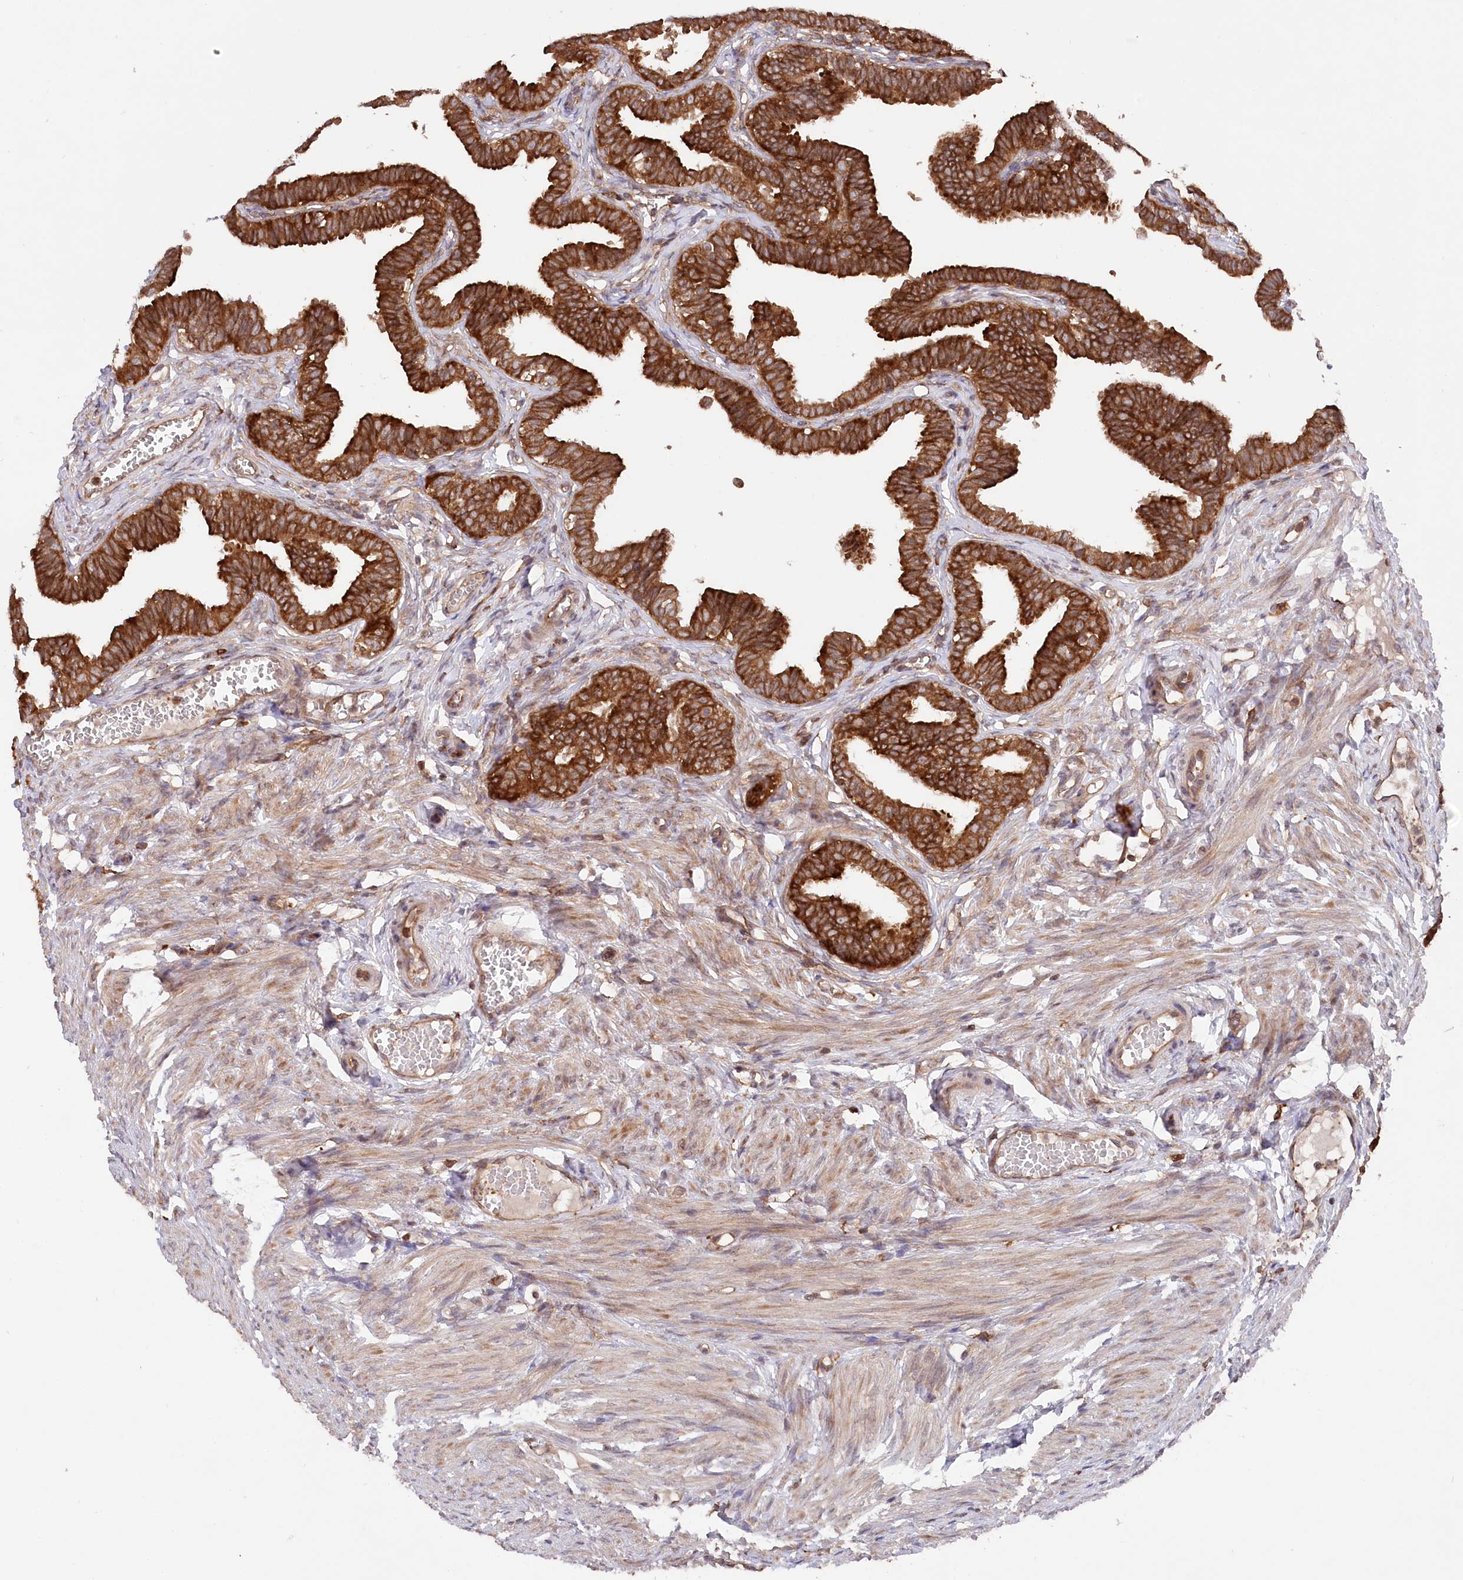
{"staining": {"intensity": "strong", "quantity": ">75%", "location": "cytoplasmic/membranous"}, "tissue": "fallopian tube", "cell_type": "Glandular cells", "image_type": "normal", "snomed": [{"axis": "morphology", "description": "Normal tissue, NOS"}, {"axis": "topography", "description": "Fallopian tube"}, {"axis": "topography", "description": "Ovary"}], "caption": "Protein positivity by immunohistochemistry exhibits strong cytoplasmic/membranous staining in about >75% of glandular cells in benign fallopian tube.", "gene": "PPP1R21", "patient": {"sex": "female", "age": 23}}